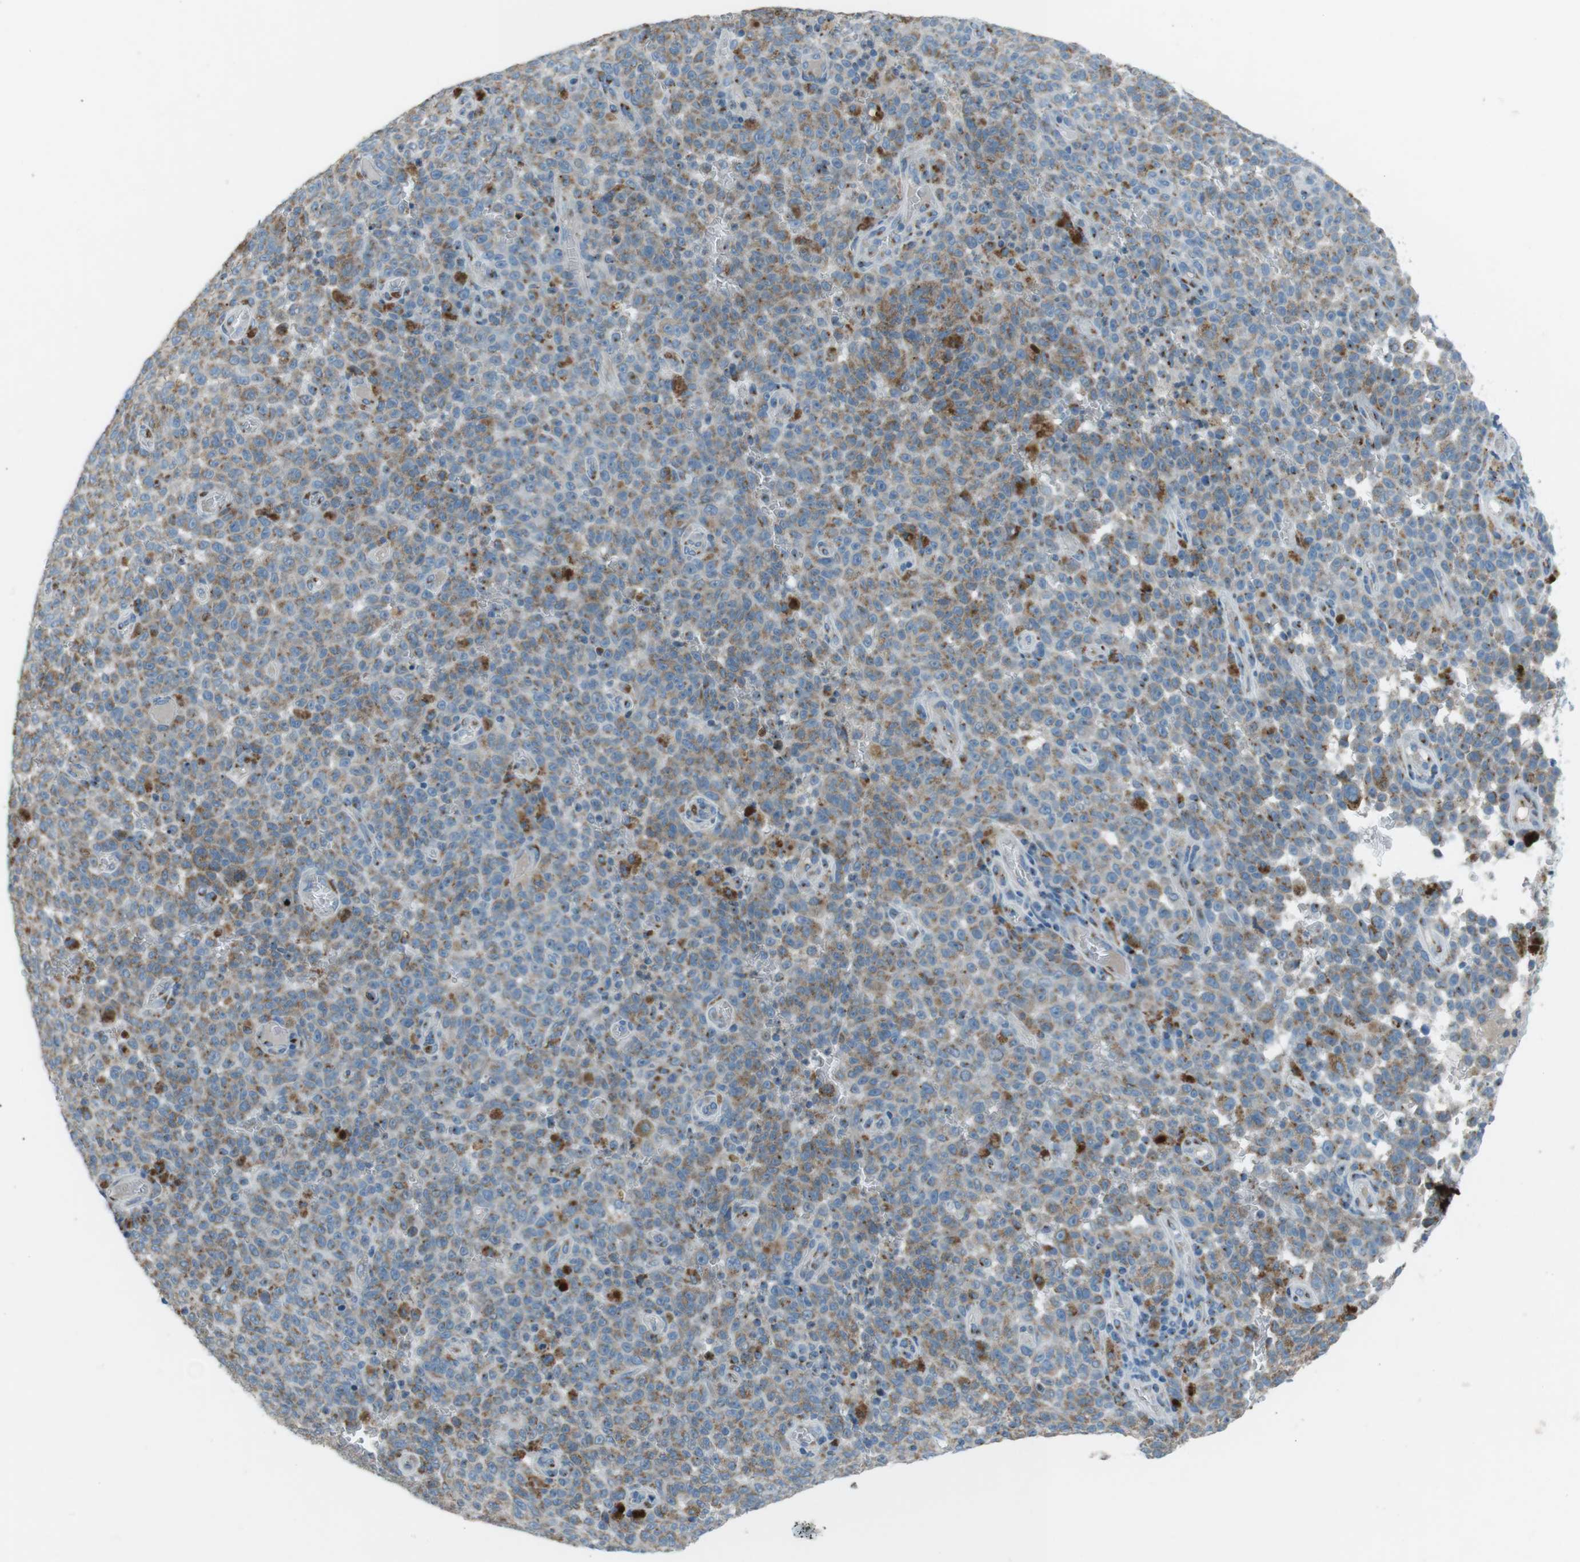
{"staining": {"intensity": "moderate", "quantity": "25%-75%", "location": "cytoplasmic/membranous"}, "tissue": "melanoma", "cell_type": "Tumor cells", "image_type": "cancer", "snomed": [{"axis": "morphology", "description": "Malignant melanoma, NOS"}, {"axis": "topography", "description": "Skin"}], "caption": "High-power microscopy captured an immunohistochemistry photomicrograph of melanoma, revealing moderate cytoplasmic/membranous staining in approximately 25%-75% of tumor cells.", "gene": "TXNDC15", "patient": {"sex": "female", "age": 82}}